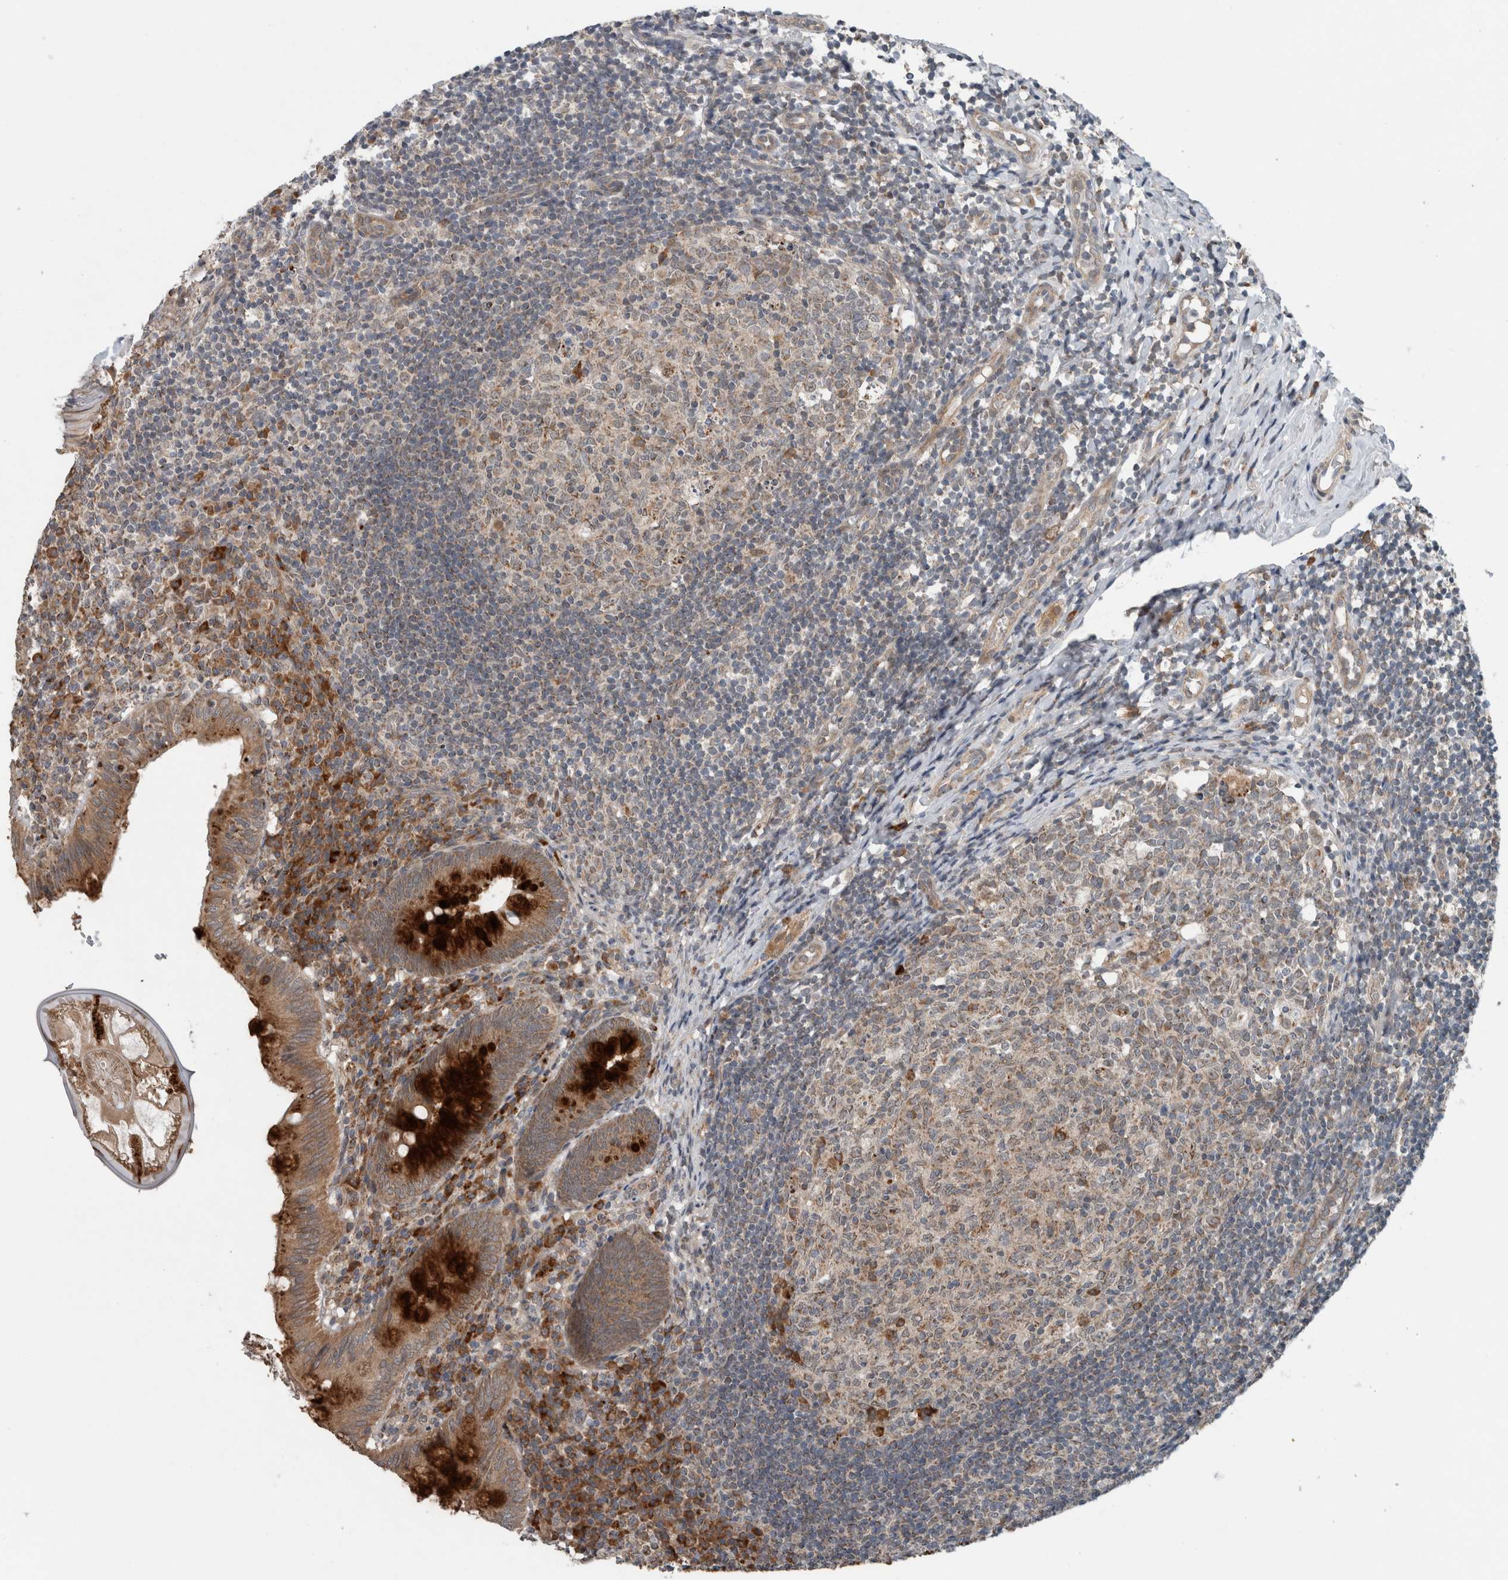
{"staining": {"intensity": "strong", "quantity": ">75%", "location": "cytoplasmic/membranous"}, "tissue": "appendix", "cell_type": "Glandular cells", "image_type": "normal", "snomed": [{"axis": "morphology", "description": "Normal tissue, NOS"}, {"axis": "topography", "description": "Appendix"}], "caption": "Human appendix stained with a brown dye shows strong cytoplasmic/membranous positive positivity in about >75% of glandular cells.", "gene": "GBA2", "patient": {"sex": "male", "age": 8}}